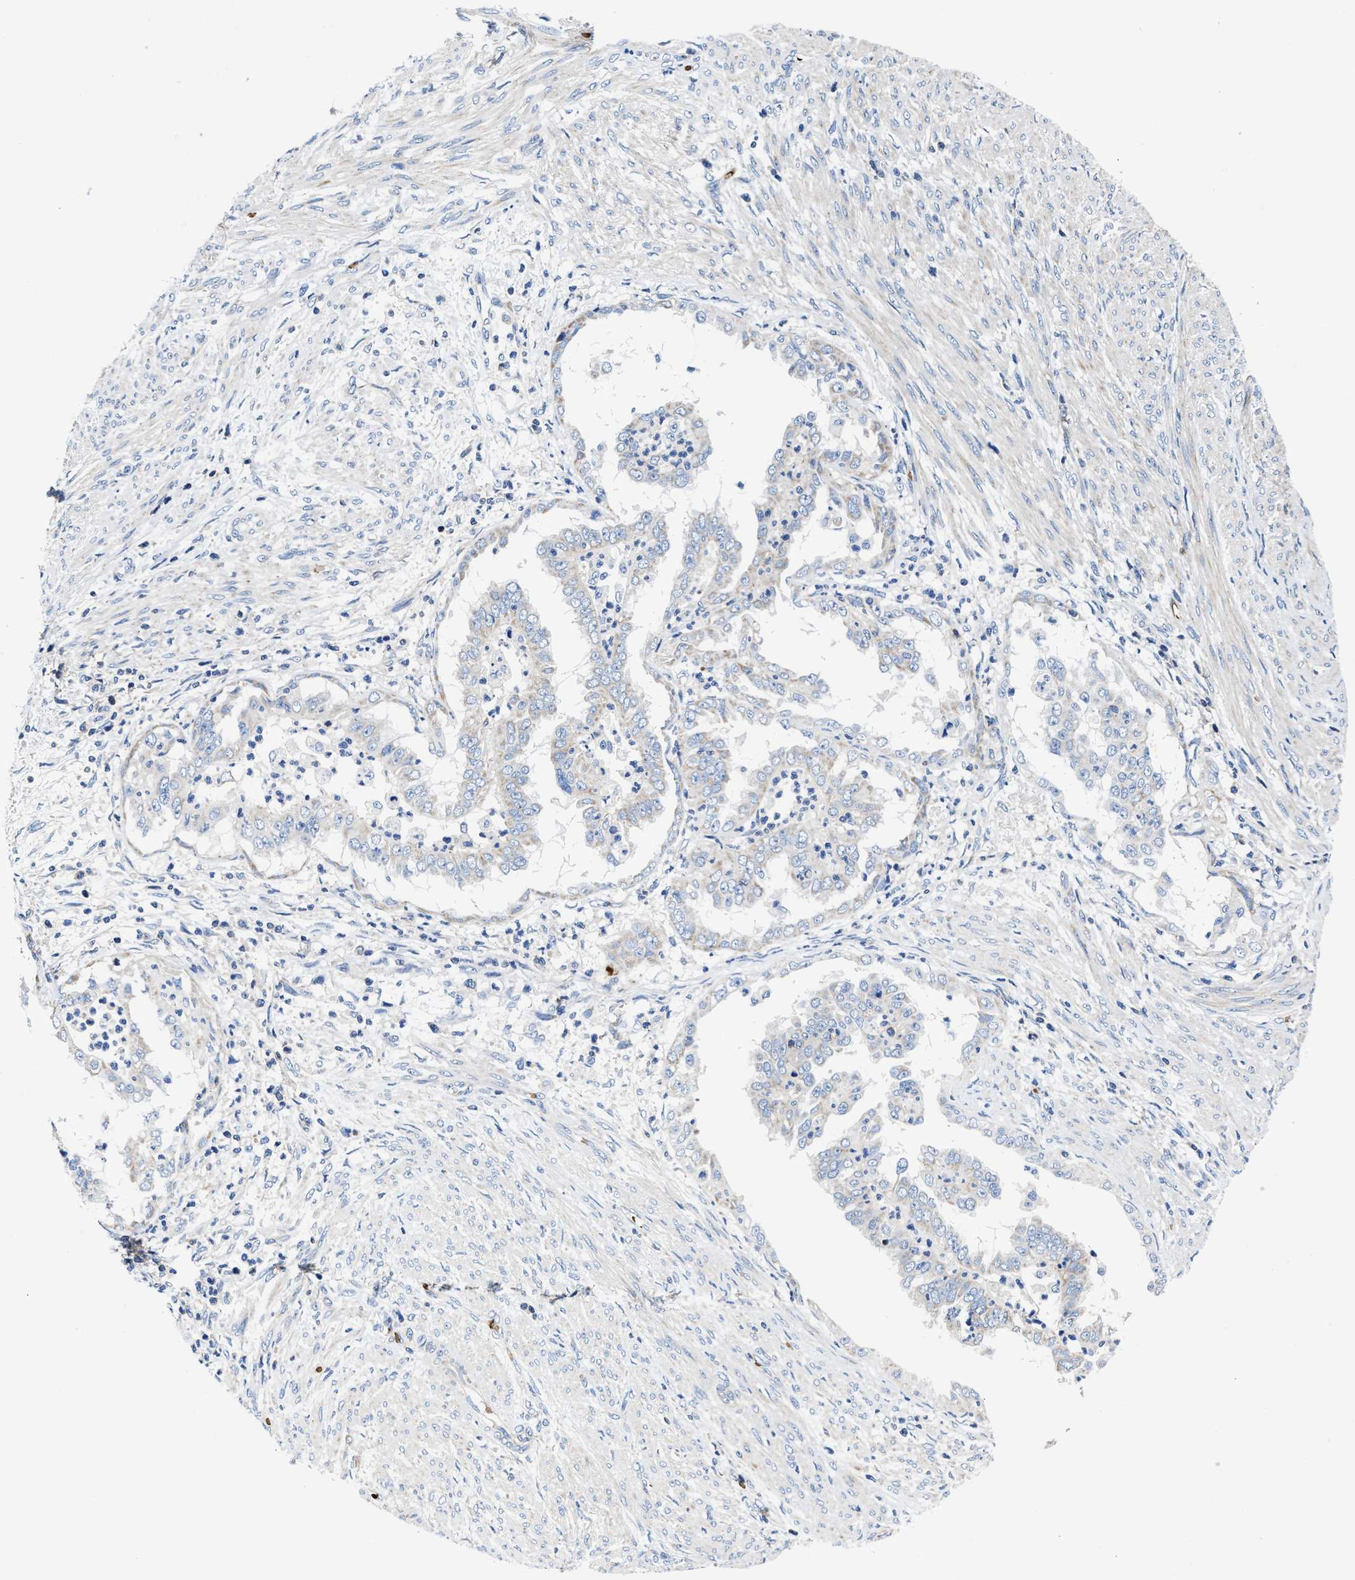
{"staining": {"intensity": "negative", "quantity": "none", "location": "none"}, "tissue": "endometrial cancer", "cell_type": "Tumor cells", "image_type": "cancer", "snomed": [{"axis": "morphology", "description": "Adenocarcinoma, NOS"}, {"axis": "topography", "description": "Endometrium"}], "caption": "DAB immunohistochemical staining of endometrial cancer (adenocarcinoma) exhibits no significant staining in tumor cells. (Brightfield microscopy of DAB IHC at high magnification).", "gene": "PHLPP1", "patient": {"sex": "female", "age": 85}}